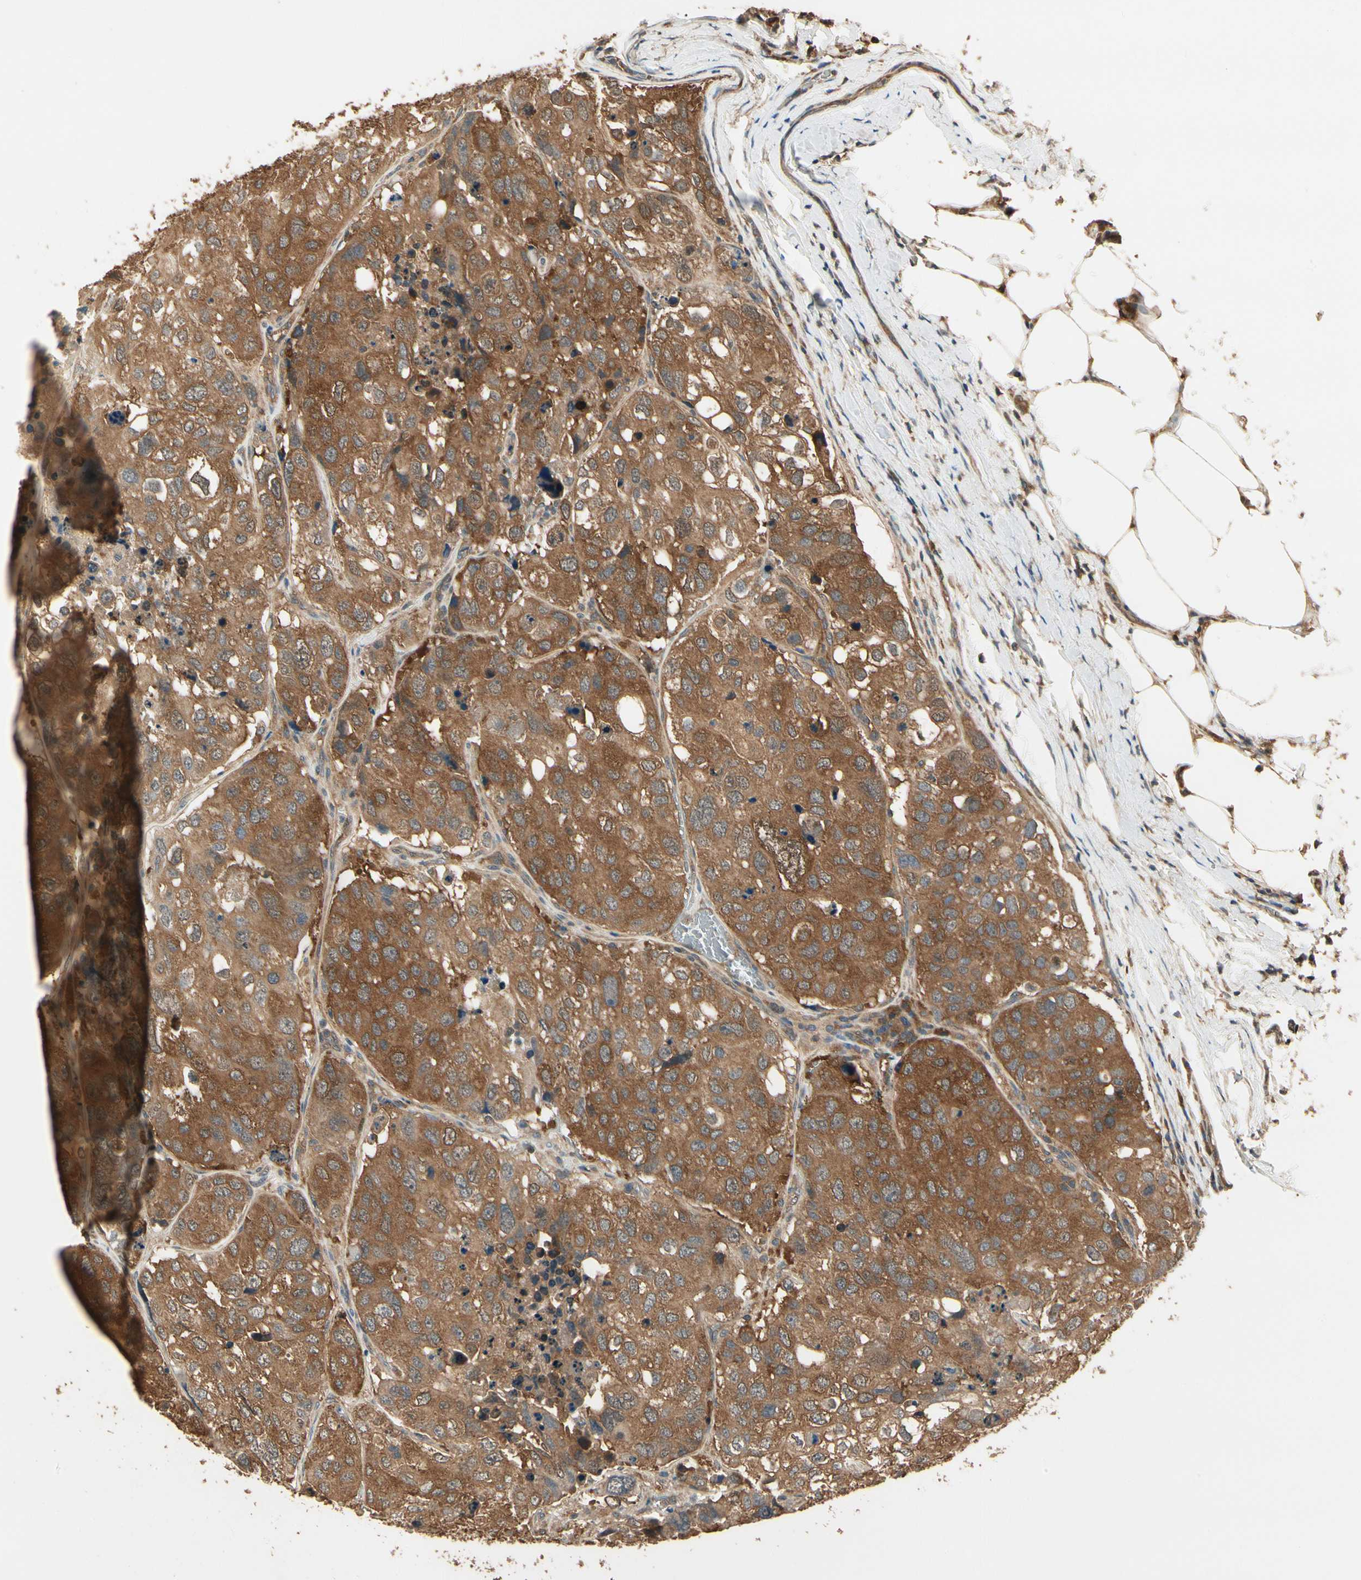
{"staining": {"intensity": "moderate", "quantity": ">75%", "location": "cytoplasmic/membranous"}, "tissue": "urothelial cancer", "cell_type": "Tumor cells", "image_type": "cancer", "snomed": [{"axis": "morphology", "description": "Urothelial carcinoma, High grade"}, {"axis": "topography", "description": "Lymph node"}, {"axis": "topography", "description": "Urinary bladder"}], "caption": "Moderate cytoplasmic/membranous positivity is present in approximately >75% of tumor cells in urothelial cancer.", "gene": "CCT7", "patient": {"sex": "male", "age": 51}}